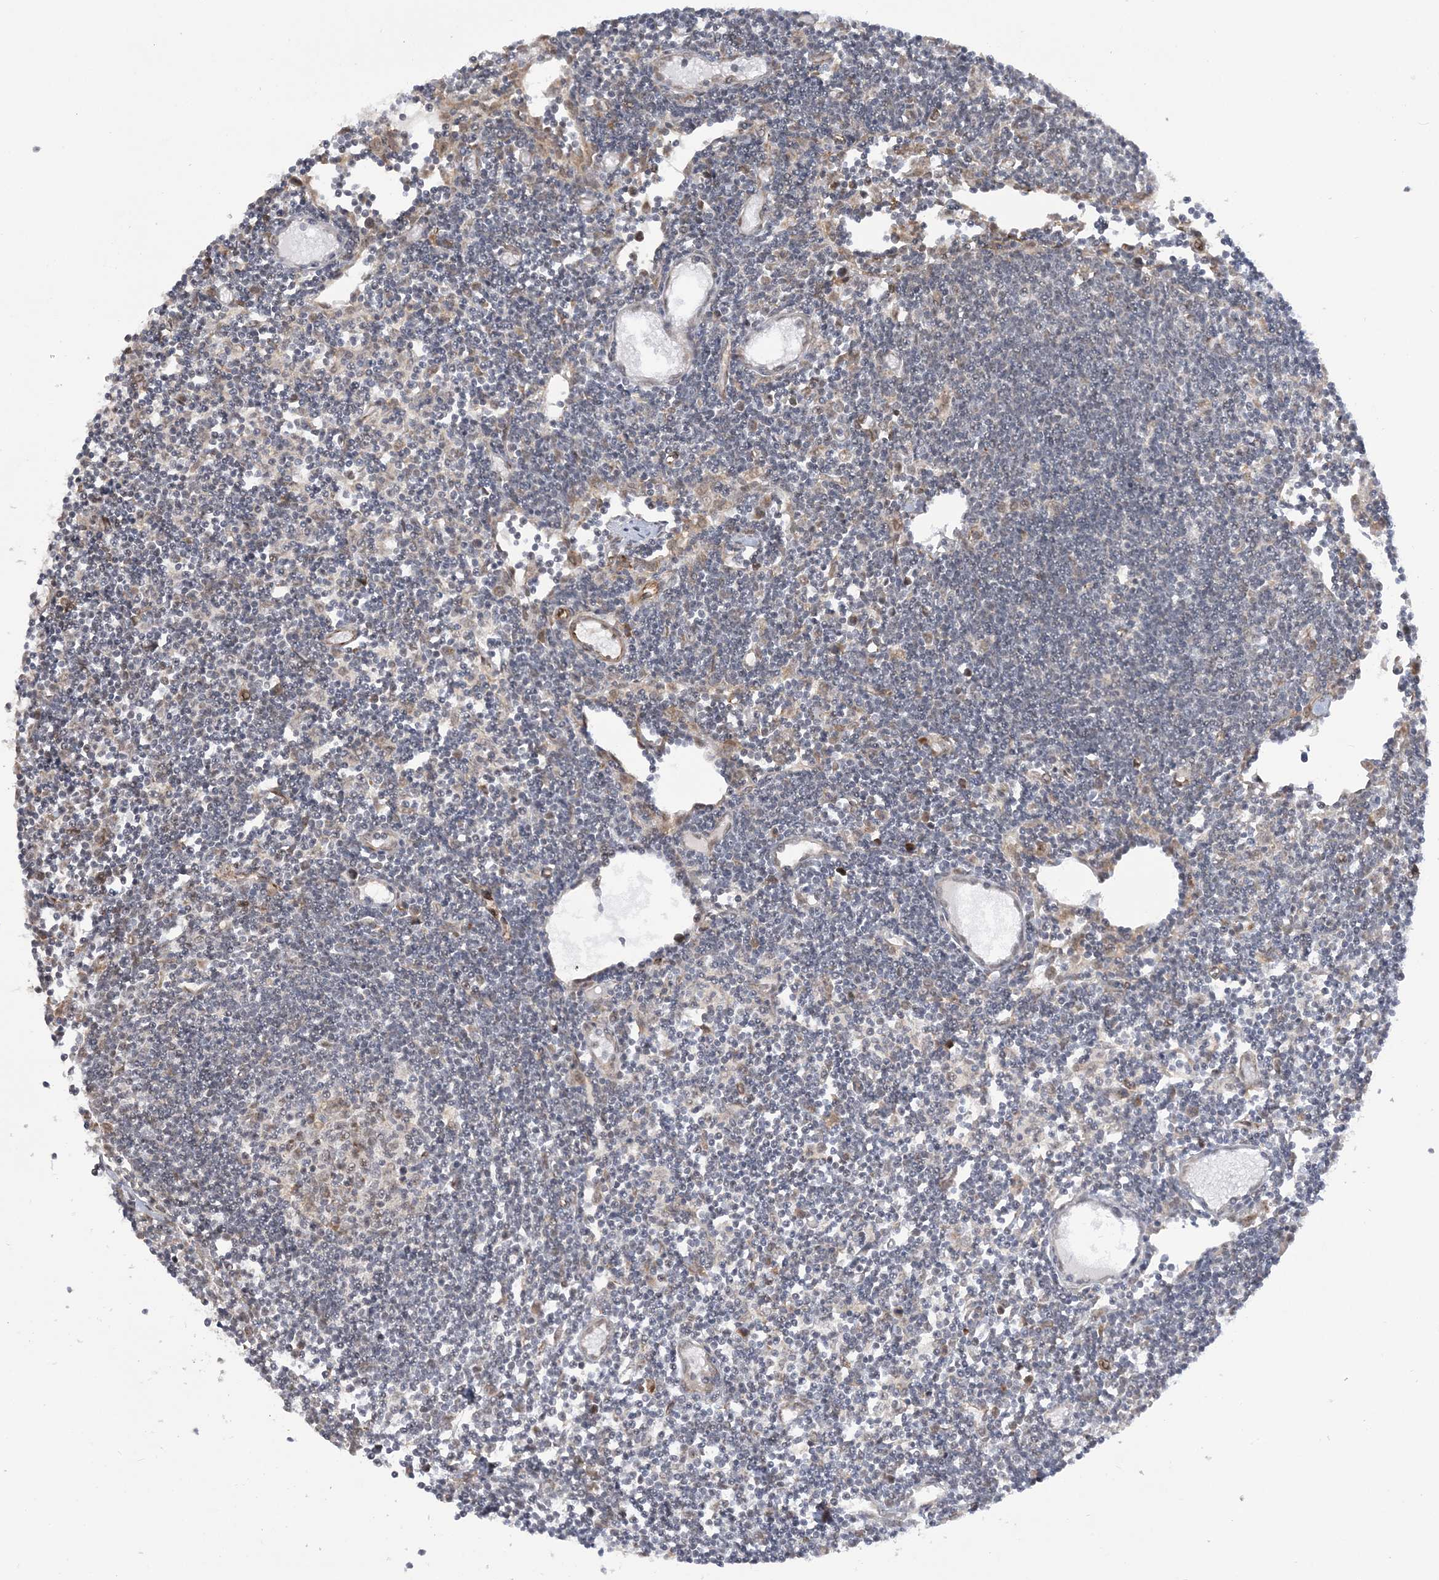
{"staining": {"intensity": "moderate", "quantity": "<25%", "location": "cytoplasmic/membranous"}, "tissue": "lymph node", "cell_type": "Germinal center cells", "image_type": "normal", "snomed": [{"axis": "morphology", "description": "Normal tissue, NOS"}, {"axis": "topography", "description": "Lymph node"}], "caption": "High-power microscopy captured an immunohistochemistry (IHC) micrograph of normal lymph node, revealing moderate cytoplasmic/membranous expression in approximately <25% of germinal center cells. The protein of interest is stained brown, and the nuclei are stained in blue (DAB (3,3'-diaminobenzidine) IHC with brightfield microscopy, high magnification).", "gene": "MRPL47", "patient": {"sex": "female", "age": 11}}